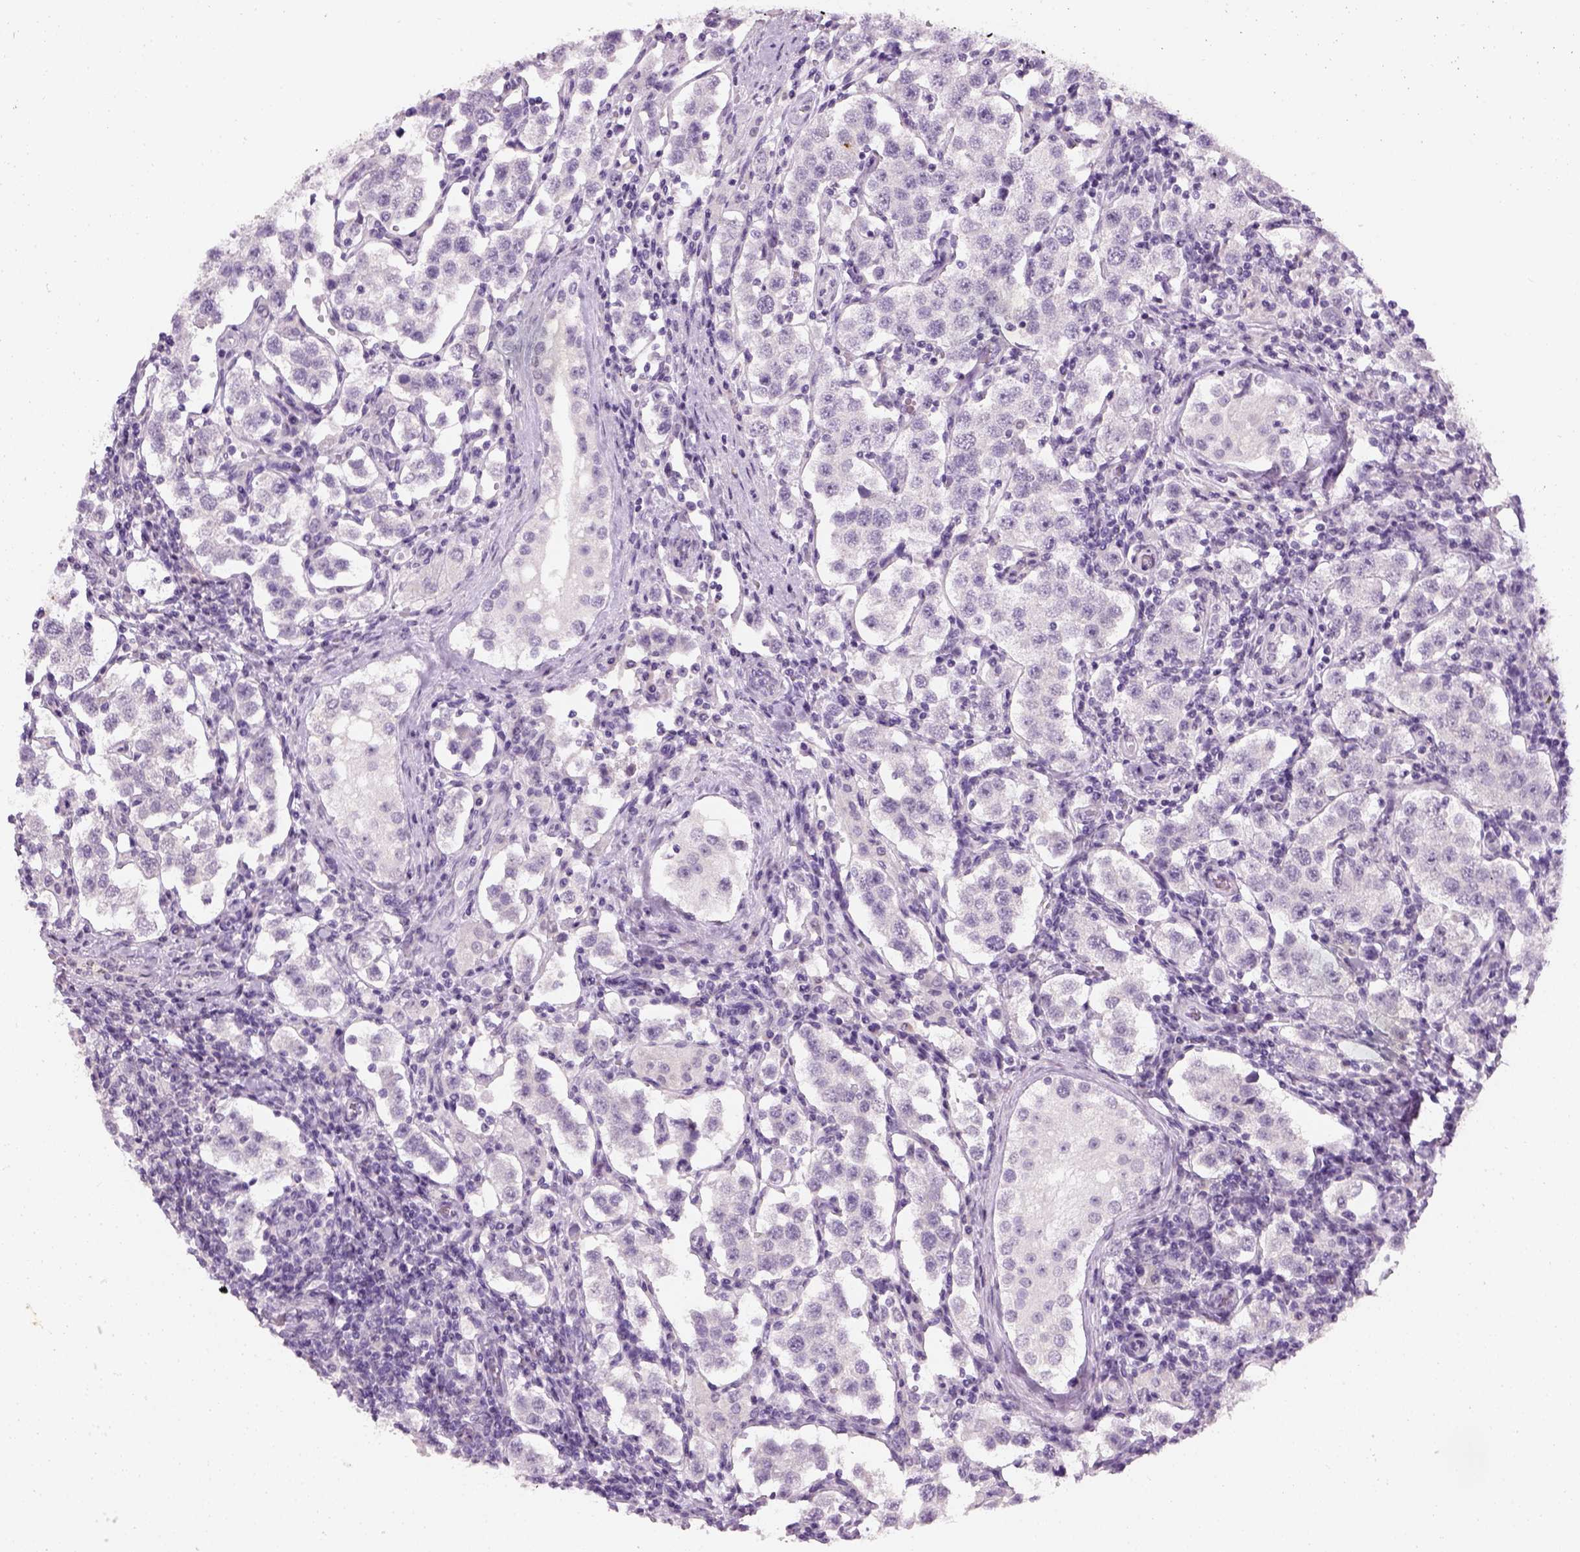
{"staining": {"intensity": "negative", "quantity": "none", "location": "none"}, "tissue": "testis cancer", "cell_type": "Tumor cells", "image_type": "cancer", "snomed": [{"axis": "morphology", "description": "Seminoma, NOS"}, {"axis": "topography", "description": "Testis"}], "caption": "The histopathology image displays no significant expression in tumor cells of testis seminoma.", "gene": "TH", "patient": {"sex": "male", "age": 37}}